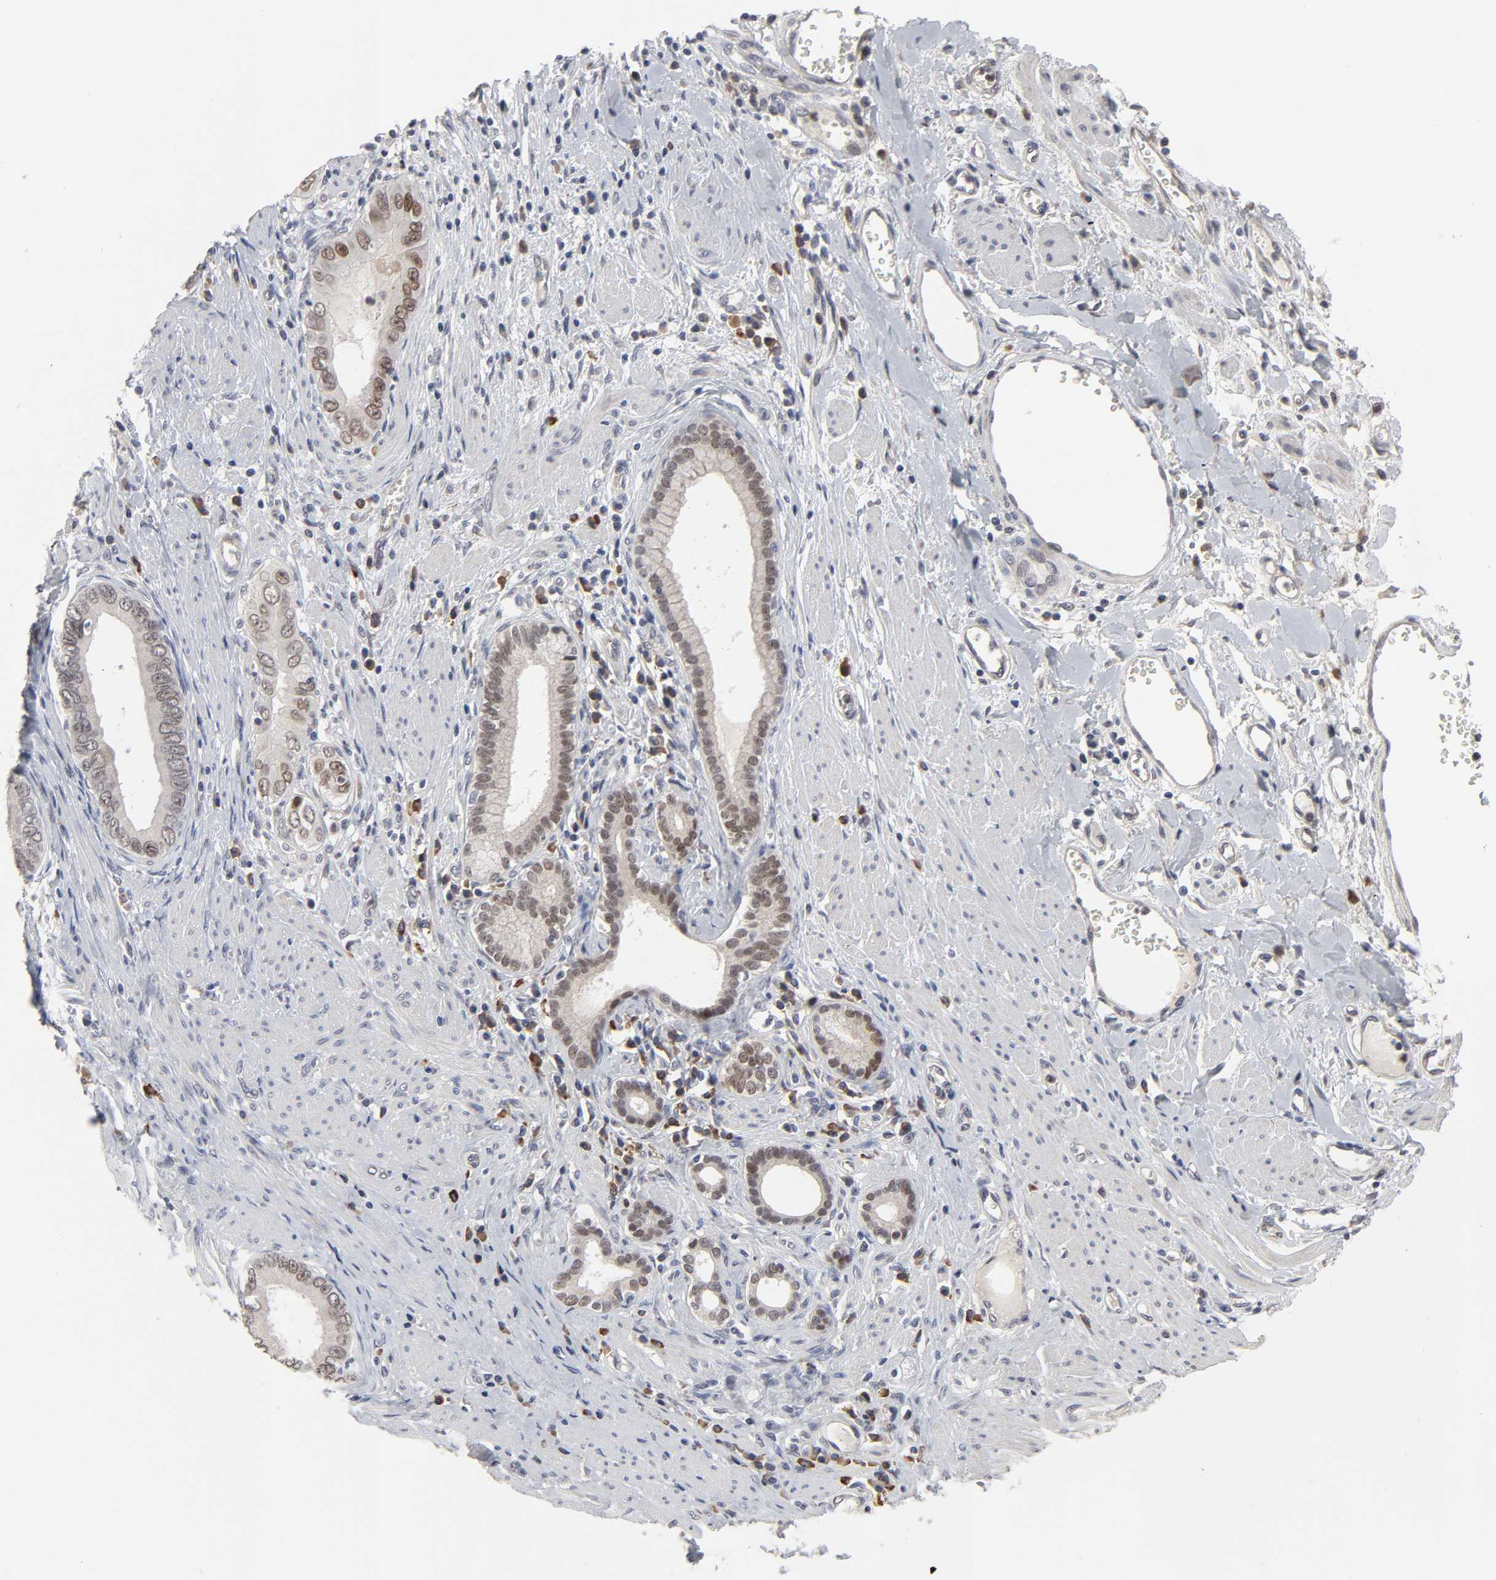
{"staining": {"intensity": "moderate", "quantity": ">75%", "location": "cytoplasmic/membranous,nuclear"}, "tissue": "pancreatic cancer", "cell_type": "Tumor cells", "image_type": "cancer", "snomed": [{"axis": "morphology", "description": "Normal tissue, NOS"}, {"axis": "topography", "description": "Lymph node"}], "caption": "A high-resolution photomicrograph shows IHC staining of pancreatic cancer, which demonstrates moderate cytoplasmic/membranous and nuclear staining in about >75% of tumor cells.", "gene": "HNF4A", "patient": {"sex": "male", "age": 50}}